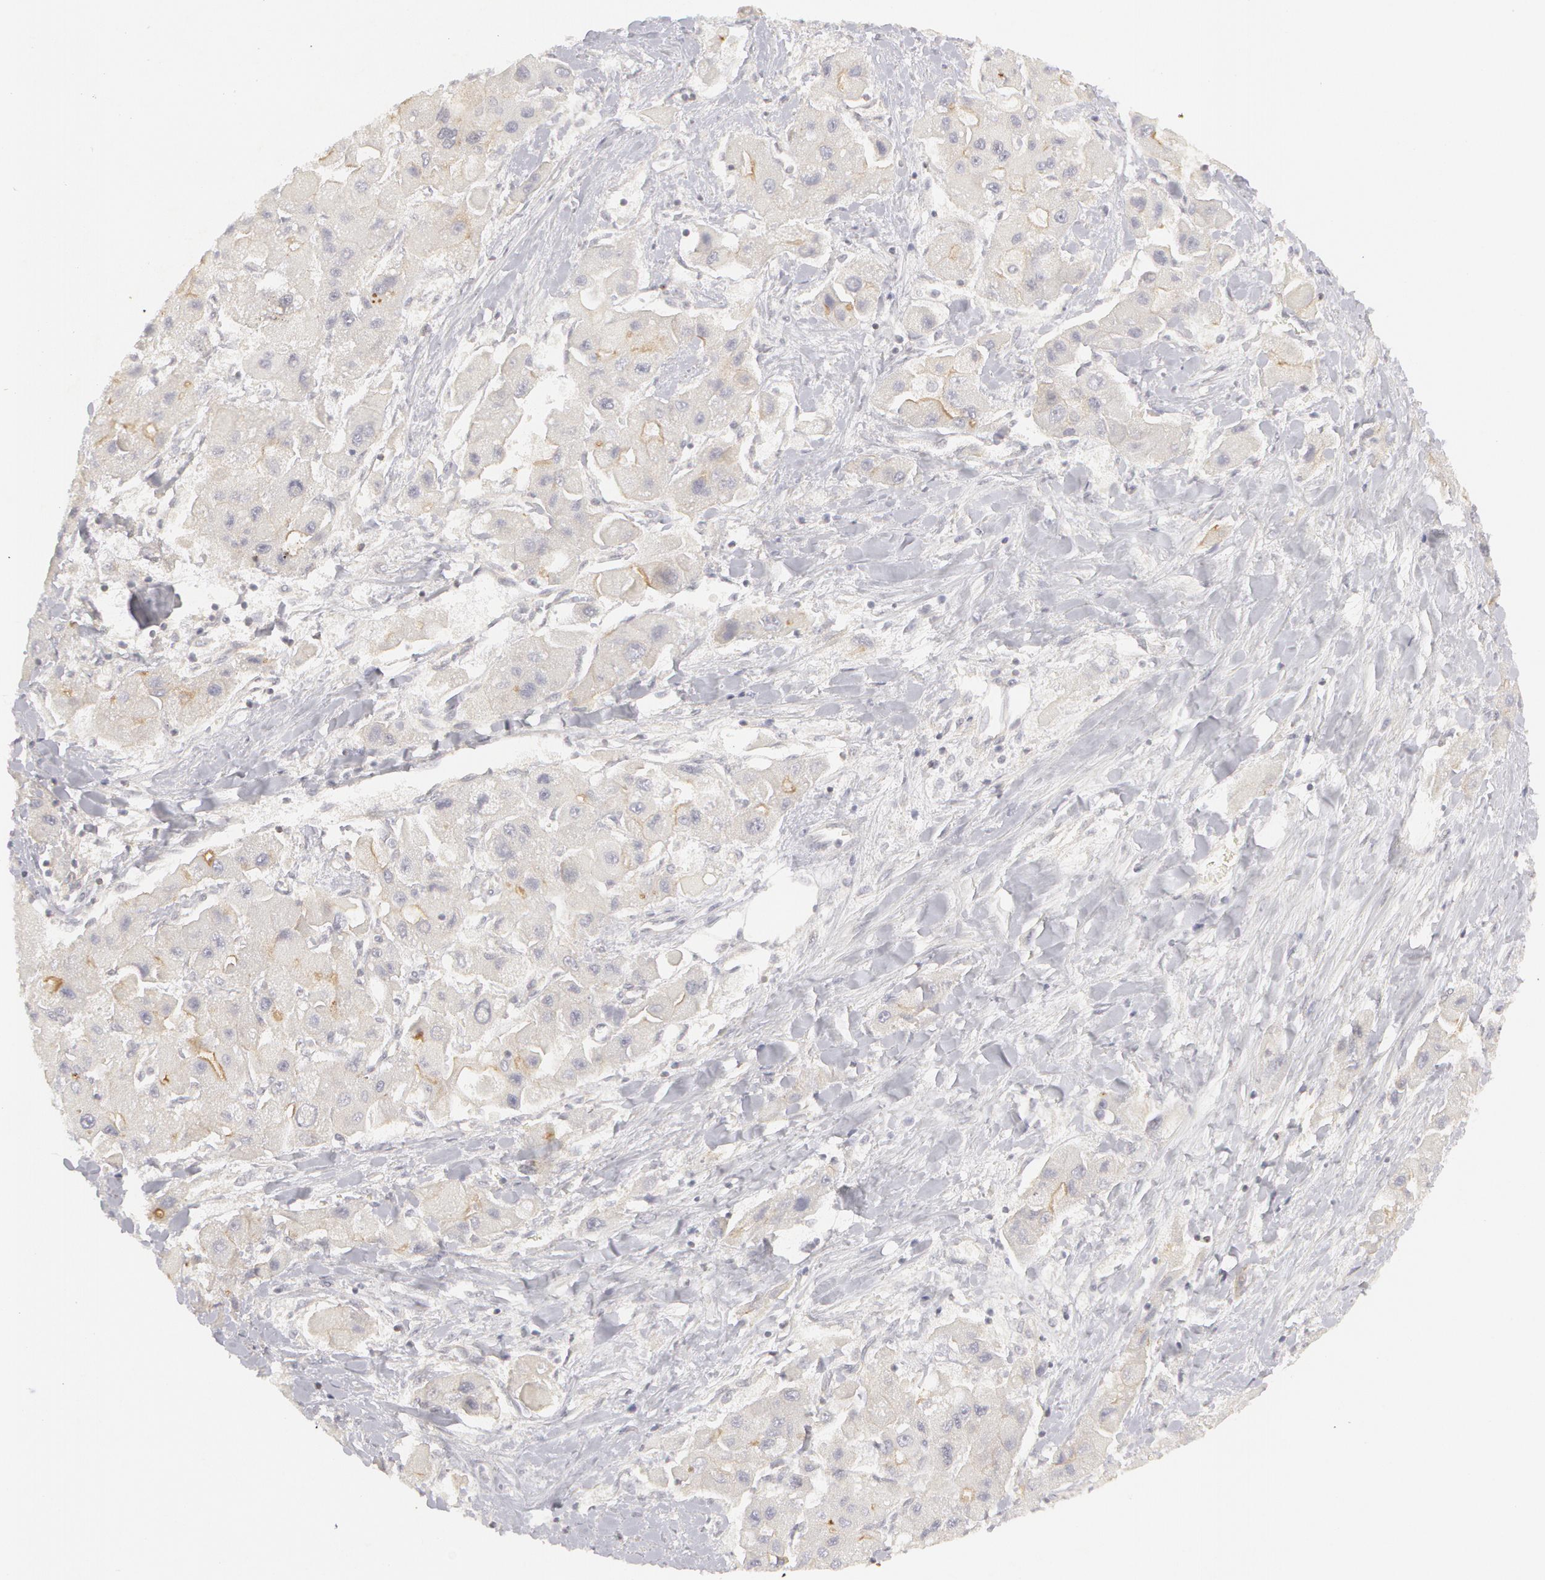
{"staining": {"intensity": "moderate", "quantity": "25%-75%", "location": "cytoplasmic/membranous"}, "tissue": "liver cancer", "cell_type": "Tumor cells", "image_type": "cancer", "snomed": [{"axis": "morphology", "description": "Carcinoma, Hepatocellular, NOS"}, {"axis": "topography", "description": "Liver"}], "caption": "Protein staining exhibits moderate cytoplasmic/membranous expression in about 25%-75% of tumor cells in hepatocellular carcinoma (liver).", "gene": "ABCB1", "patient": {"sex": "male", "age": 24}}